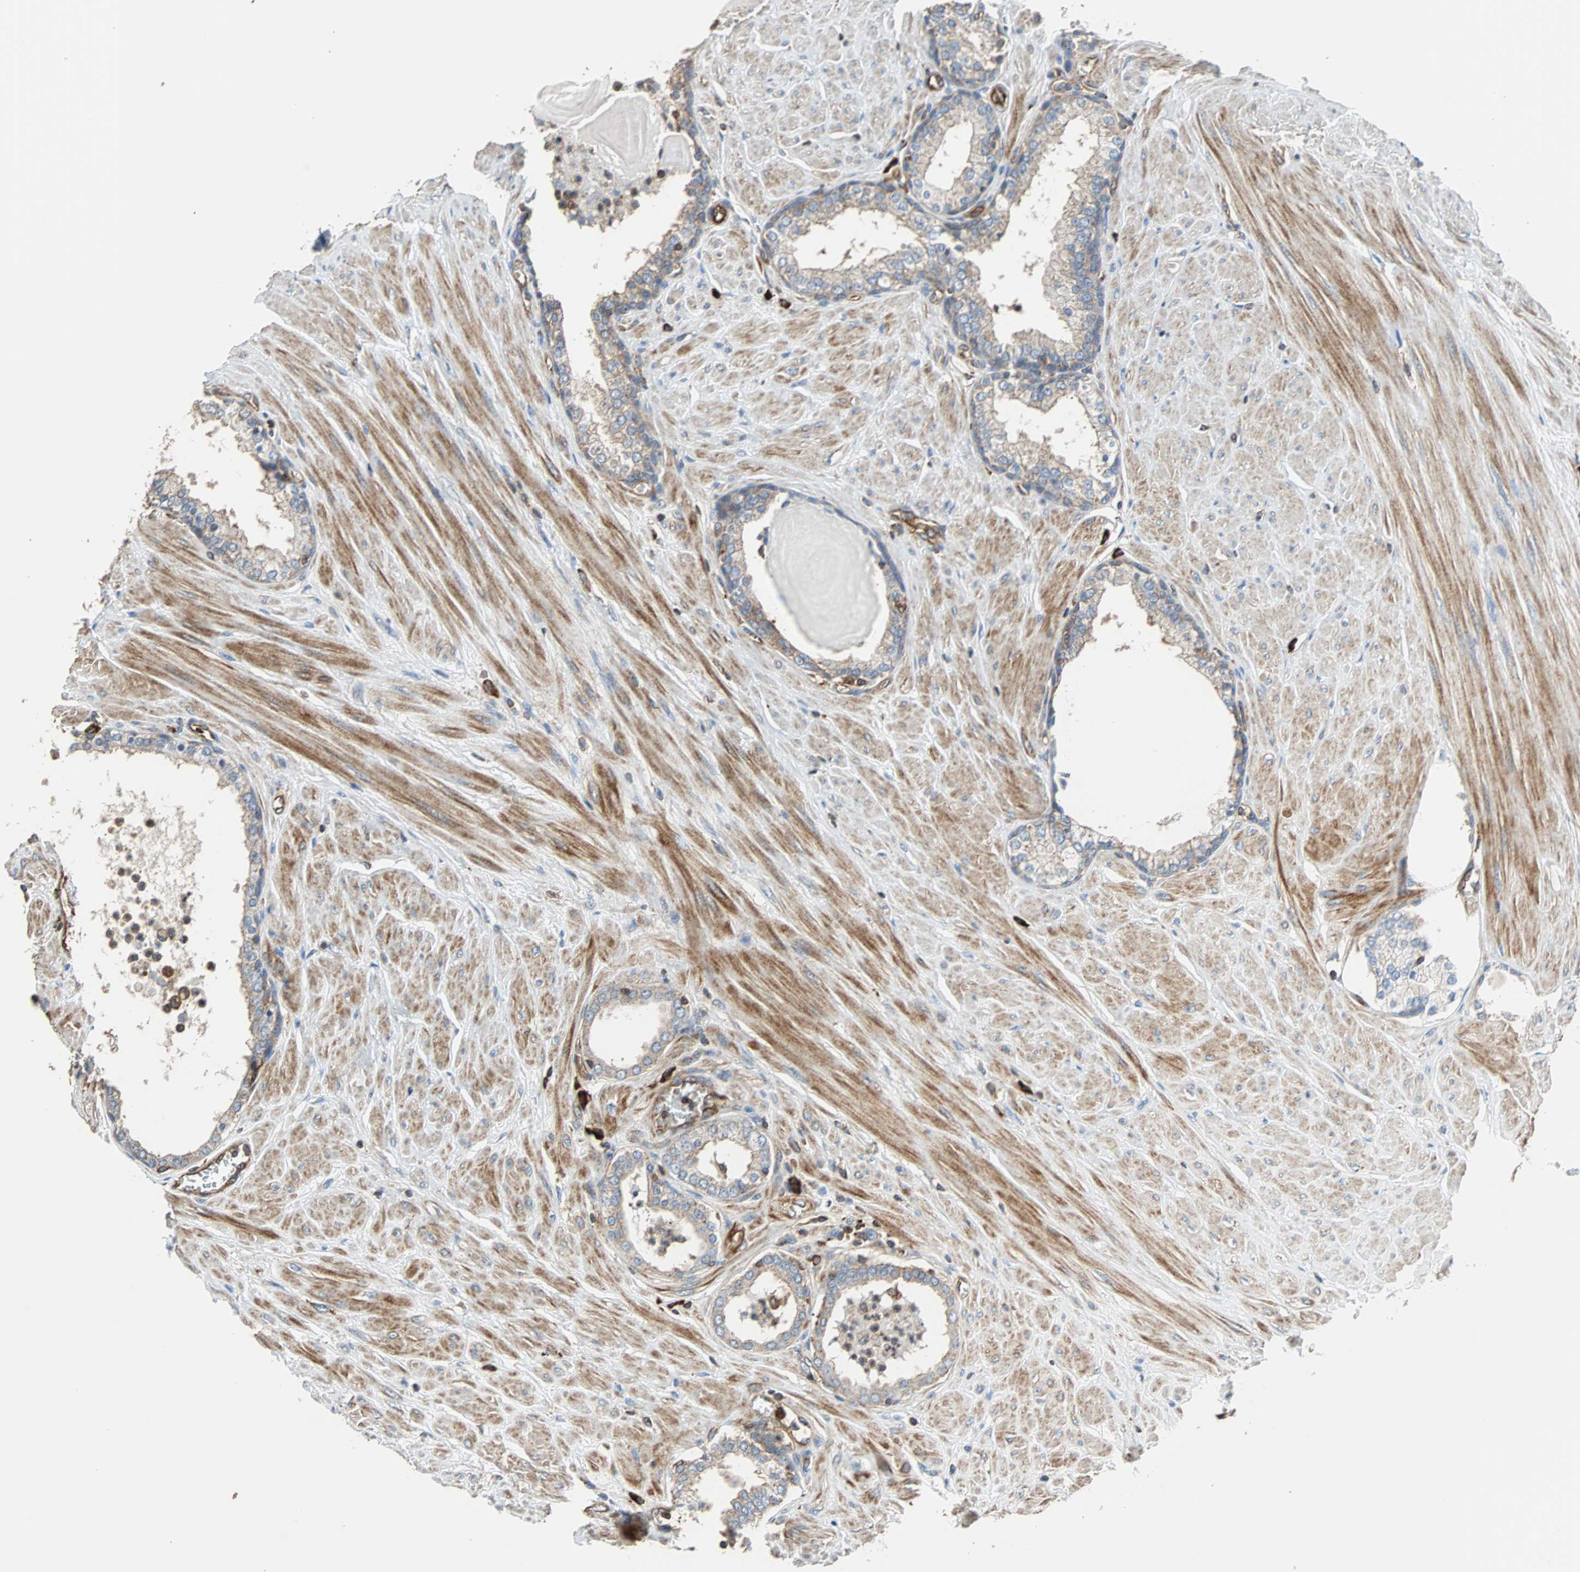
{"staining": {"intensity": "weak", "quantity": "25%-75%", "location": "cytoplasmic/membranous"}, "tissue": "prostate", "cell_type": "Glandular cells", "image_type": "normal", "snomed": [{"axis": "morphology", "description": "Normal tissue, NOS"}, {"axis": "topography", "description": "Prostate"}], "caption": "High-power microscopy captured an immunohistochemistry (IHC) photomicrograph of benign prostate, revealing weak cytoplasmic/membranous expression in approximately 25%-75% of glandular cells.", "gene": "PLCG2", "patient": {"sex": "male", "age": 51}}